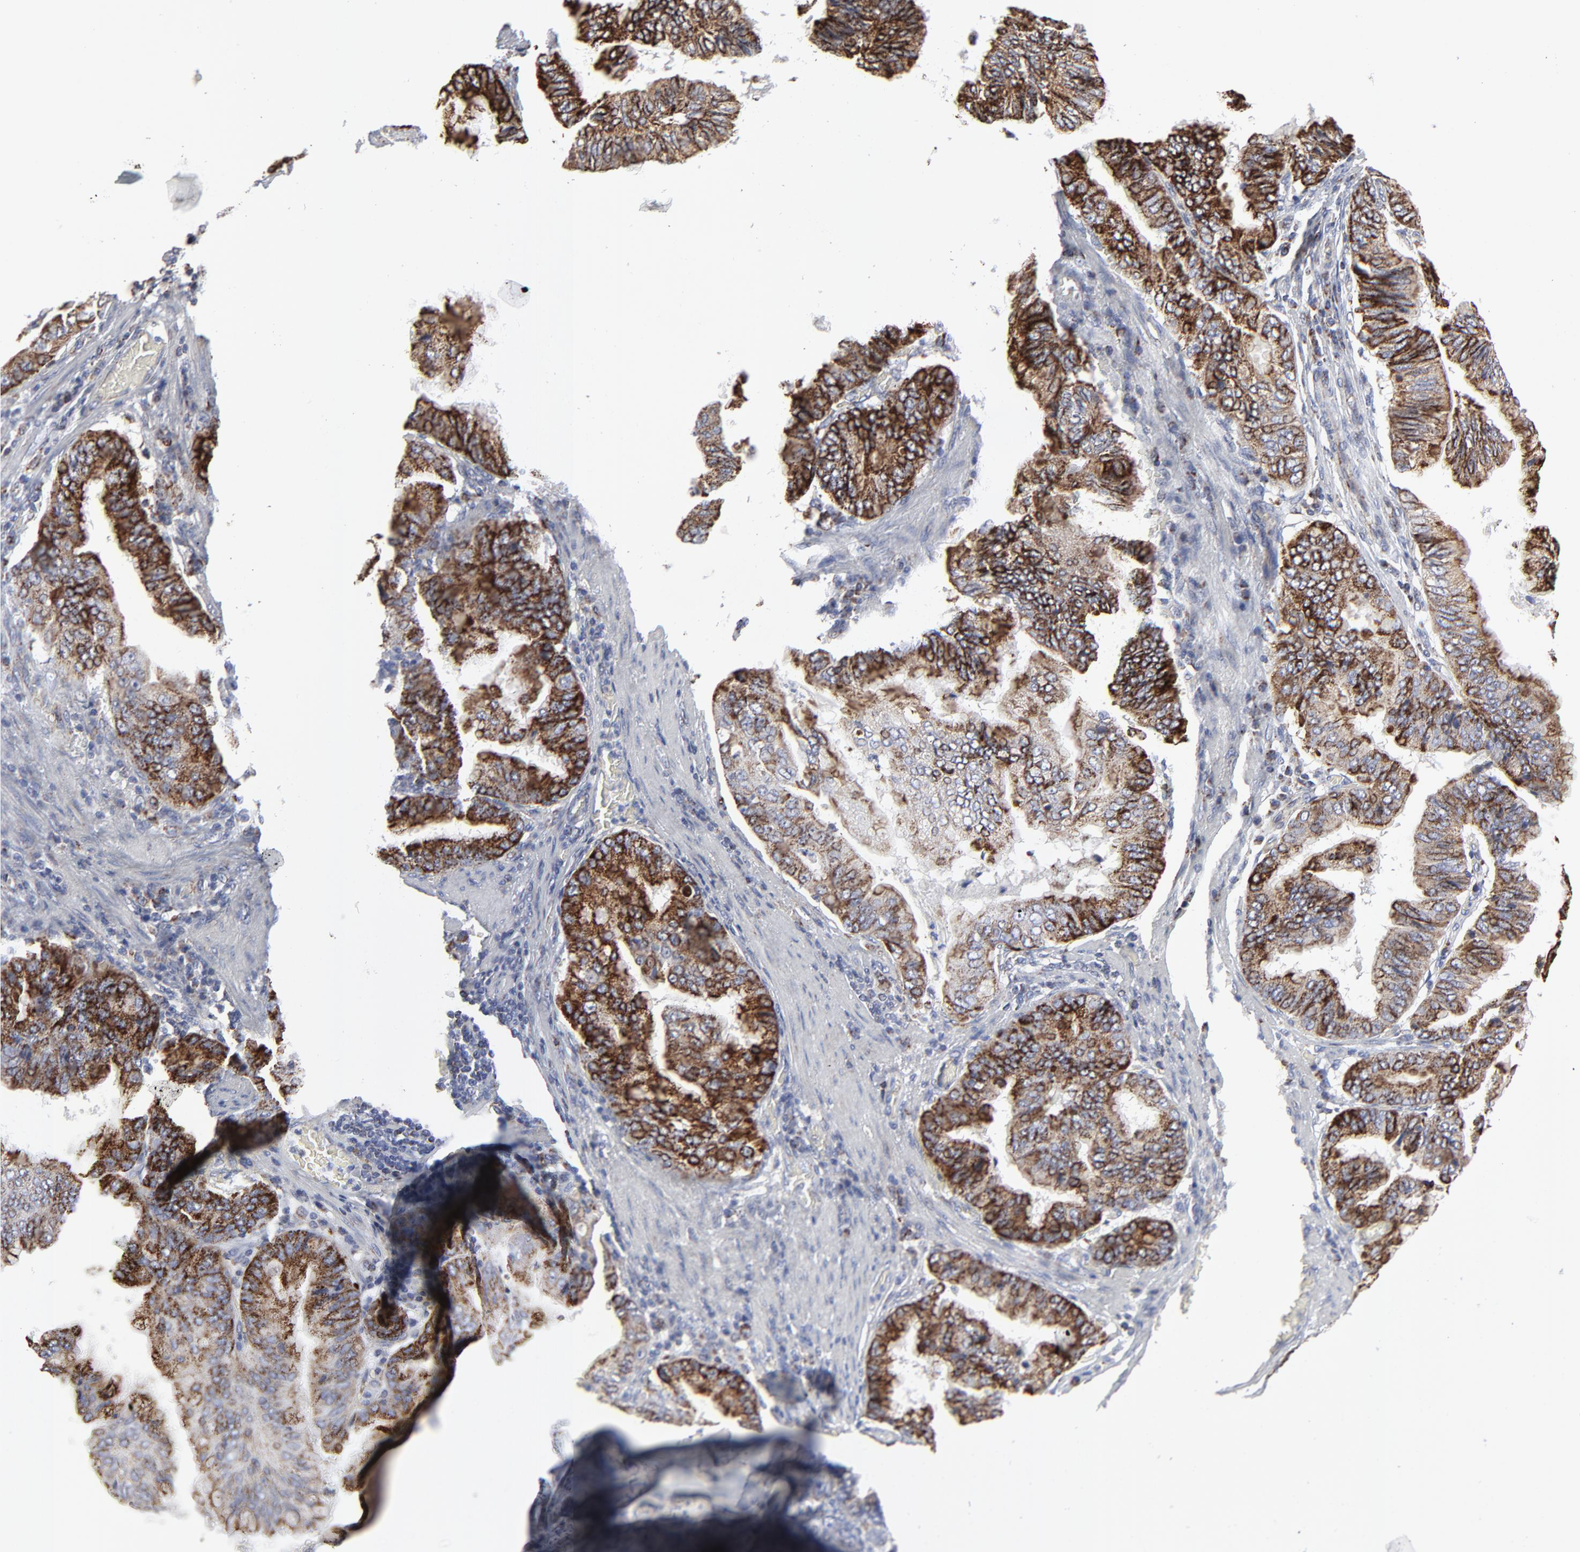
{"staining": {"intensity": "strong", "quantity": ">75%", "location": "cytoplasmic/membranous"}, "tissue": "stomach cancer", "cell_type": "Tumor cells", "image_type": "cancer", "snomed": [{"axis": "morphology", "description": "Adenocarcinoma, NOS"}, {"axis": "topography", "description": "Stomach, upper"}], "caption": "A micrograph of adenocarcinoma (stomach) stained for a protein demonstrates strong cytoplasmic/membranous brown staining in tumor cells.", "gene": "TXNRD2", "patient": {"sex": "male", "age": 80}}